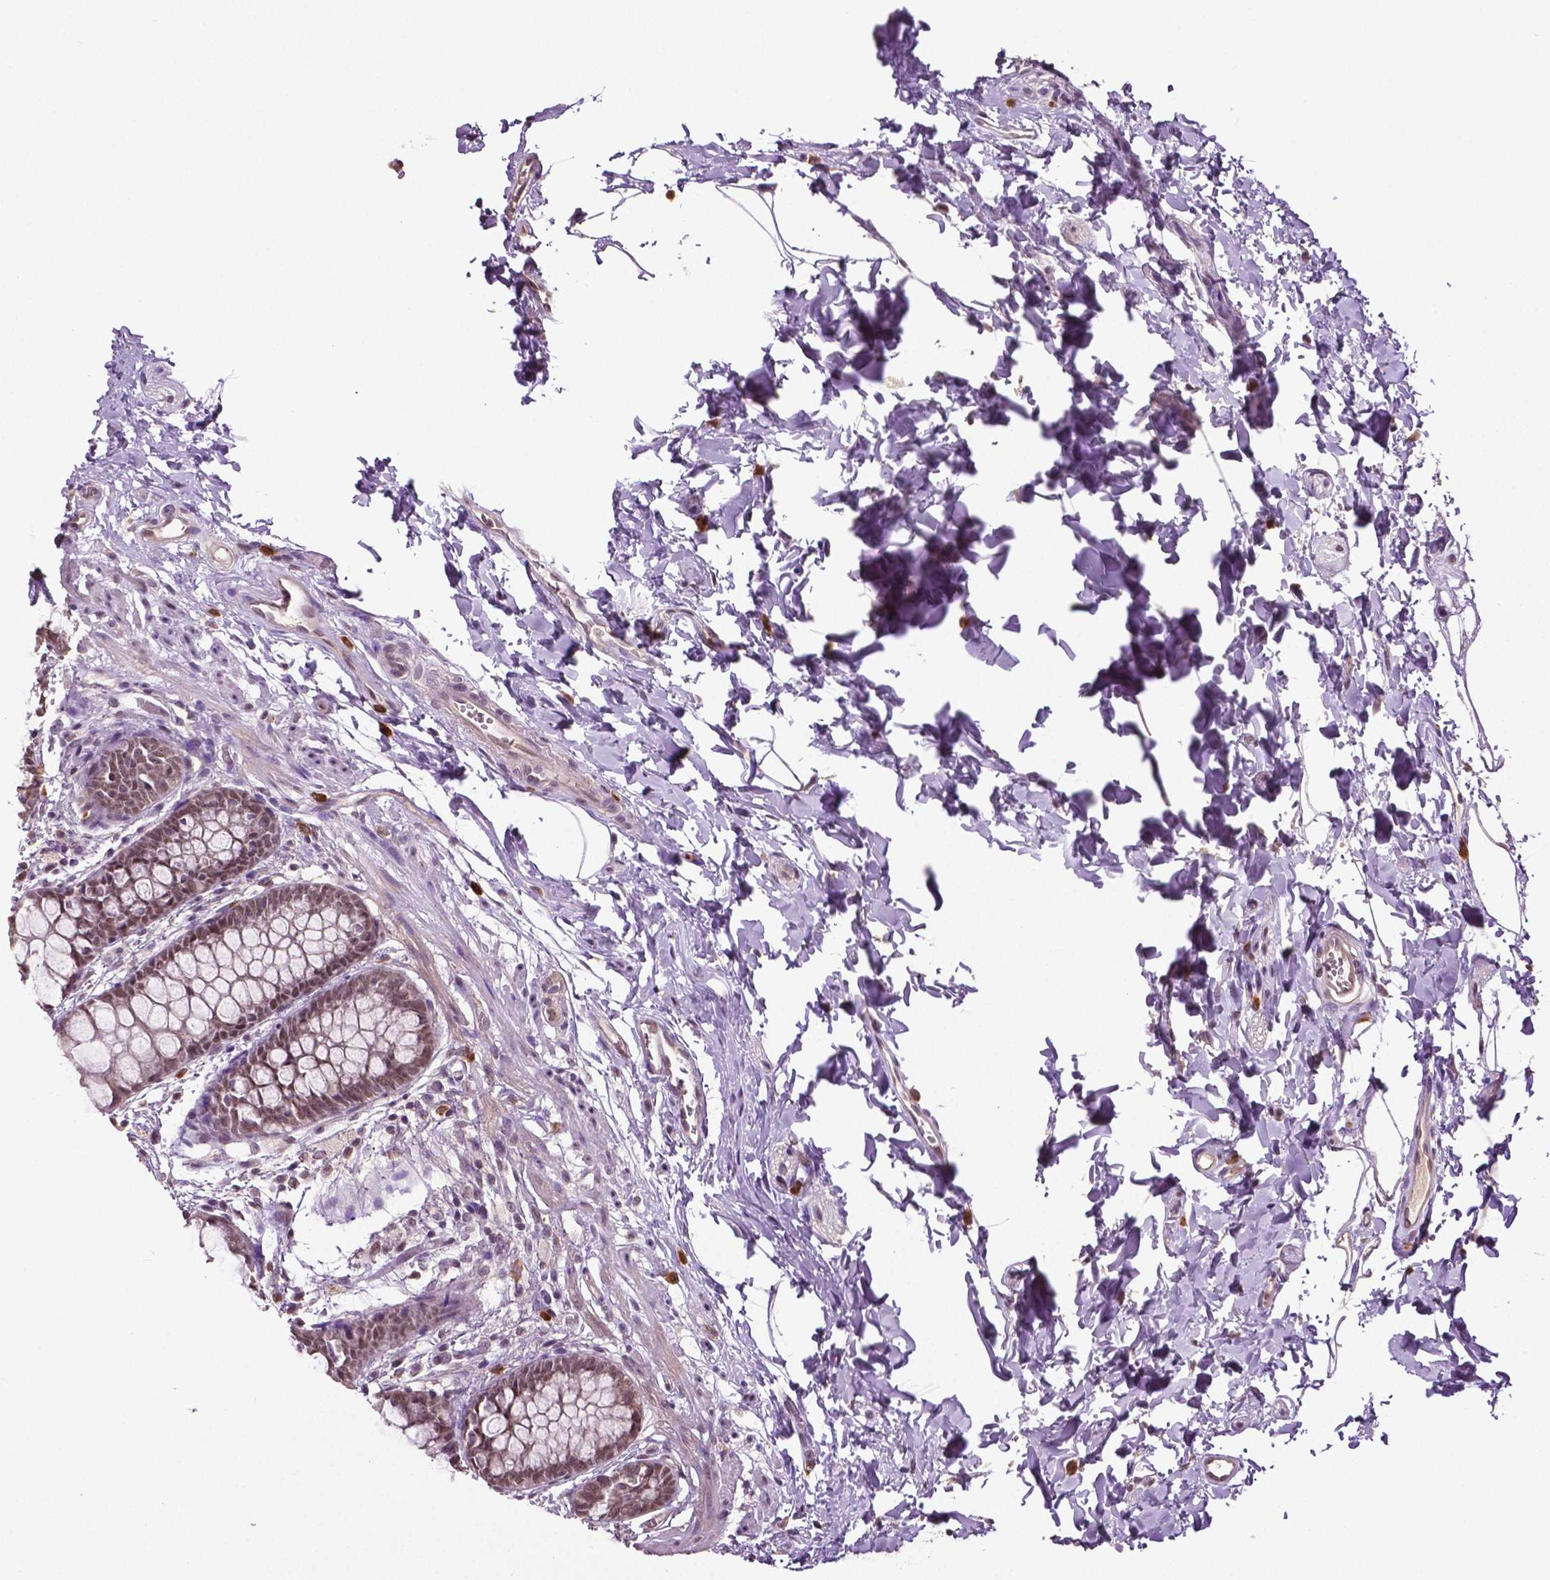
{"staining": {"intensity": "moderate", "quantity": ">75%", "location": "nuclear"}, "tissue": "rectum", "cell_type": "Glandular cells", "image_type": "normal", "snomed": [{"axis": "morphology", "description": "Normal tissue, NOS"}, {"axis": "topography", "description": "Rectum"}], "caption": "This micrograph demonstrates immunohistochemistry (IHC) staining of benign human rectum, with medium moderate nuclear staining in about >75% of glandular cells.", "gene": "DLX5", "patient": {"sex": "female", "age": 62}}